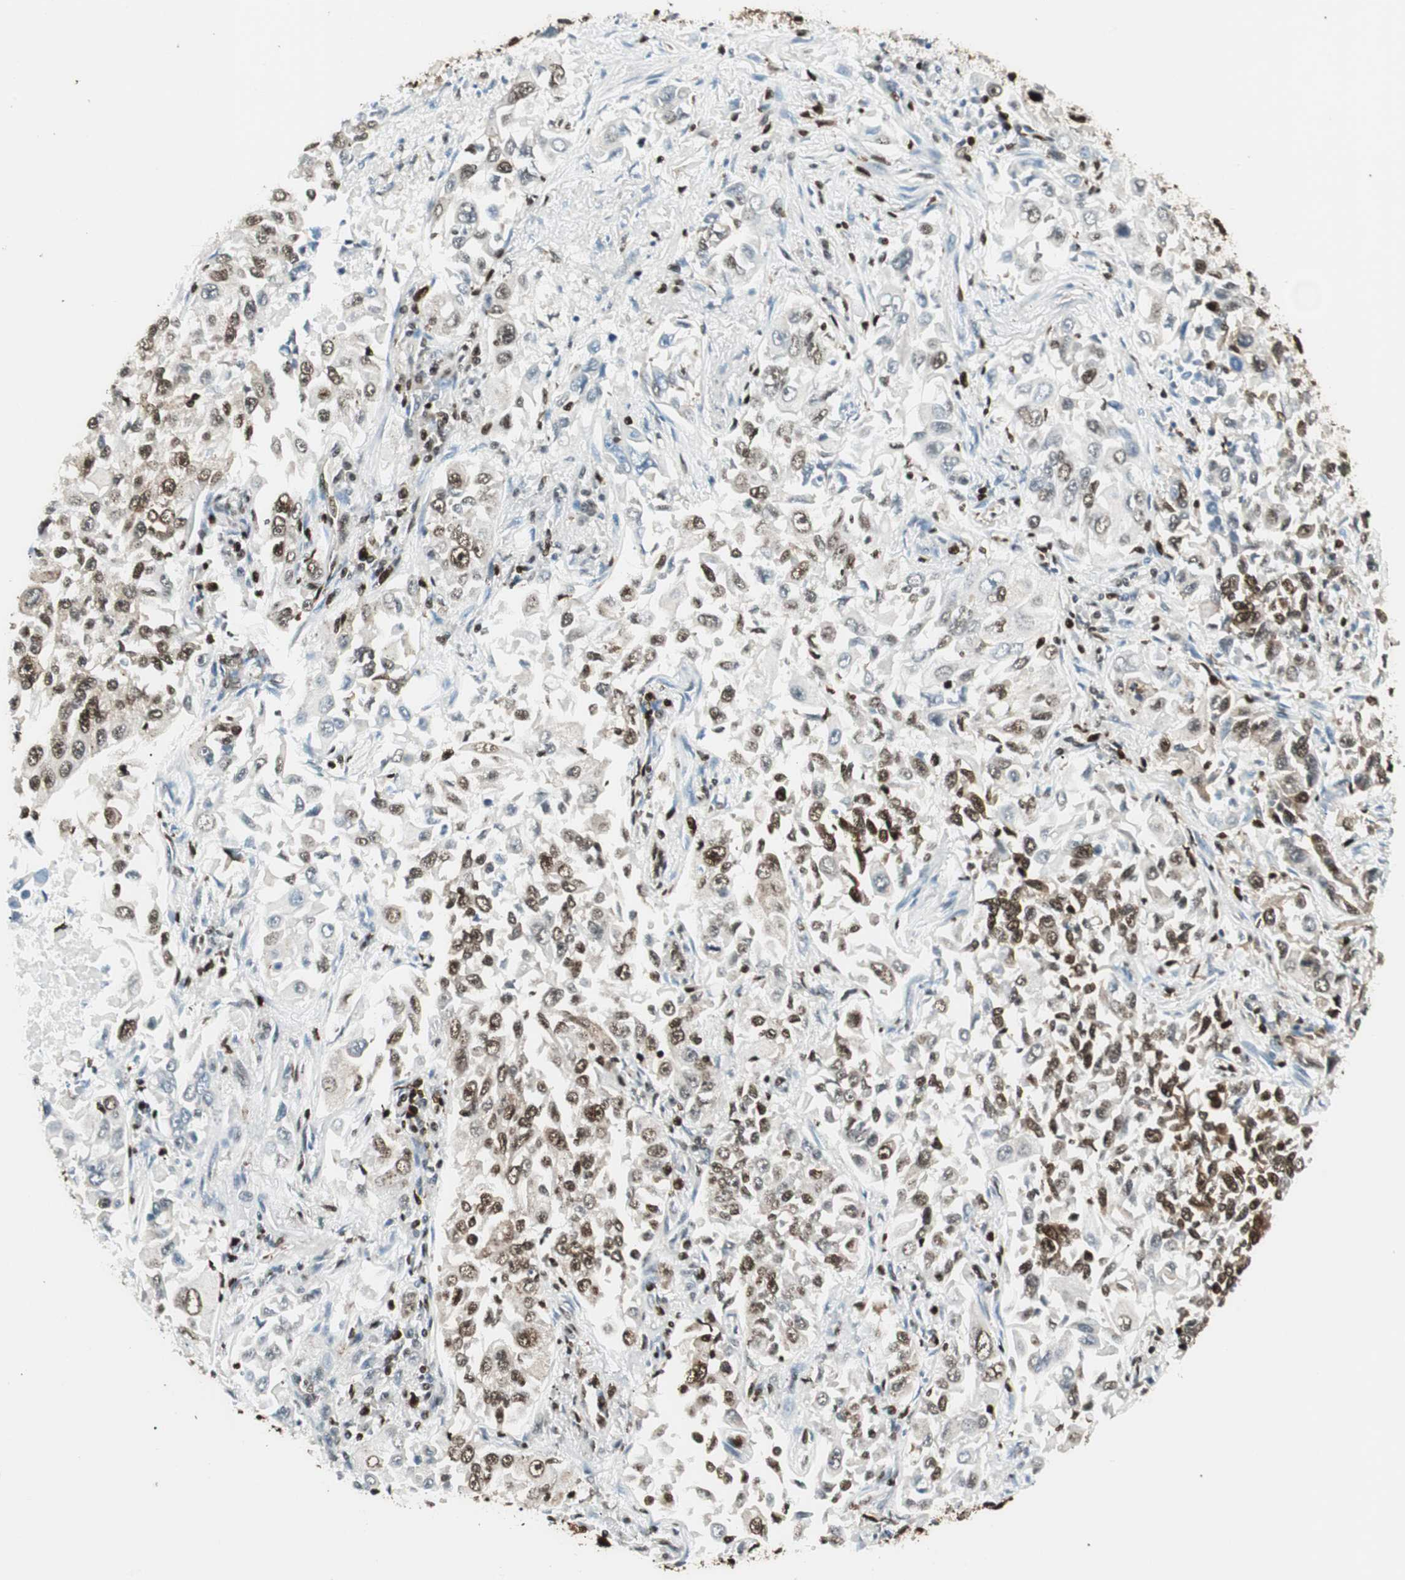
{"staining": {"intensity": "weak", "quantity": "25%-75%", "location": "nuclear"}, "tissue": "lung cancer", "cell_type": "Tumor cells", "image_type": "cancer", "snomed": [{"axis": "morphology", "description": "Adenocarcinoma, NOS"}, {"axis": "topography", "description": "Lung"}], "caption": "Lung cancer (adenocarcinoma) stained with DAB immunohistochemistry (IHC) reveals low levels of weak nuclear positivity in approximately 25%-75% of tumor cells.", "gene": "EWSR1", "patient": {"sex": "male", "age": 84}}